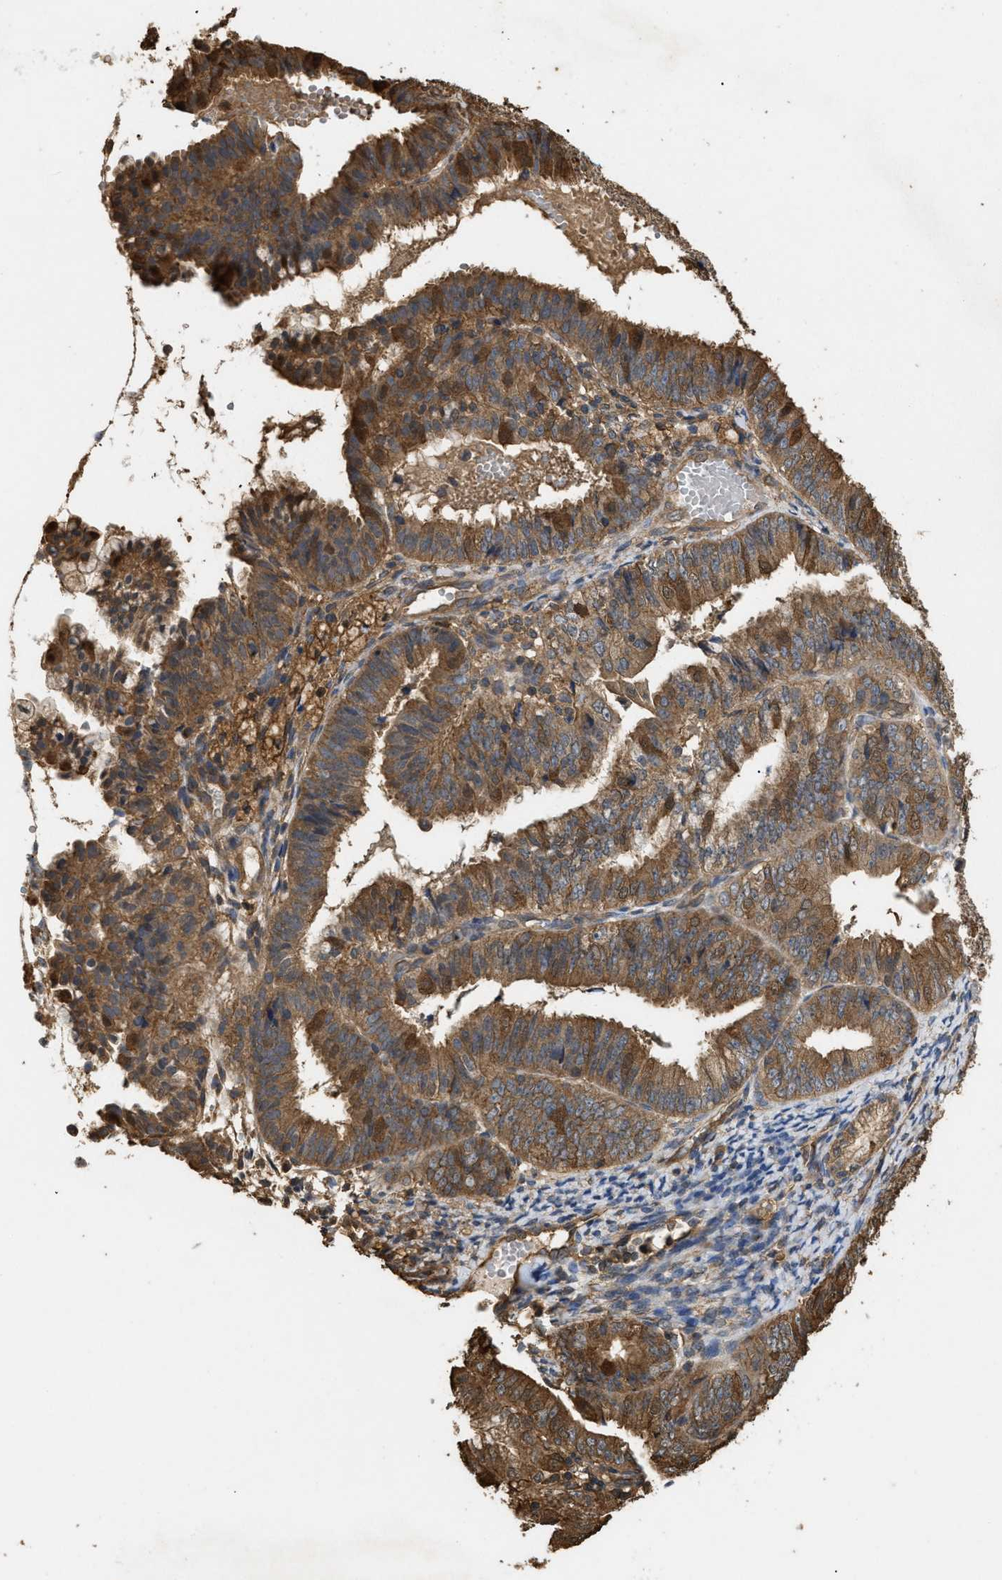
{"staining": {"intensity": "moderate", "quantity": ">75%", "location": "cytoplasmic/membranous"}, "tissue": "endometrial cancer", "cell_type": "Tumor cells", "image_type": "cancer", "snomed": [{"axis": "morphology", "description": "Adenocarcinoma, NOS"}, {"axis": "topography", "description": "Endometrium"}], "caption": "A micrograph showing moderate cytoplasmic/membranous expression in about >75% of tumor cells in adenocarcinoma (endometrial), as visualized by brown immunohistochemical staining.", "gene": "CALM1", "patient": {"sex": "female", "age": 63}}